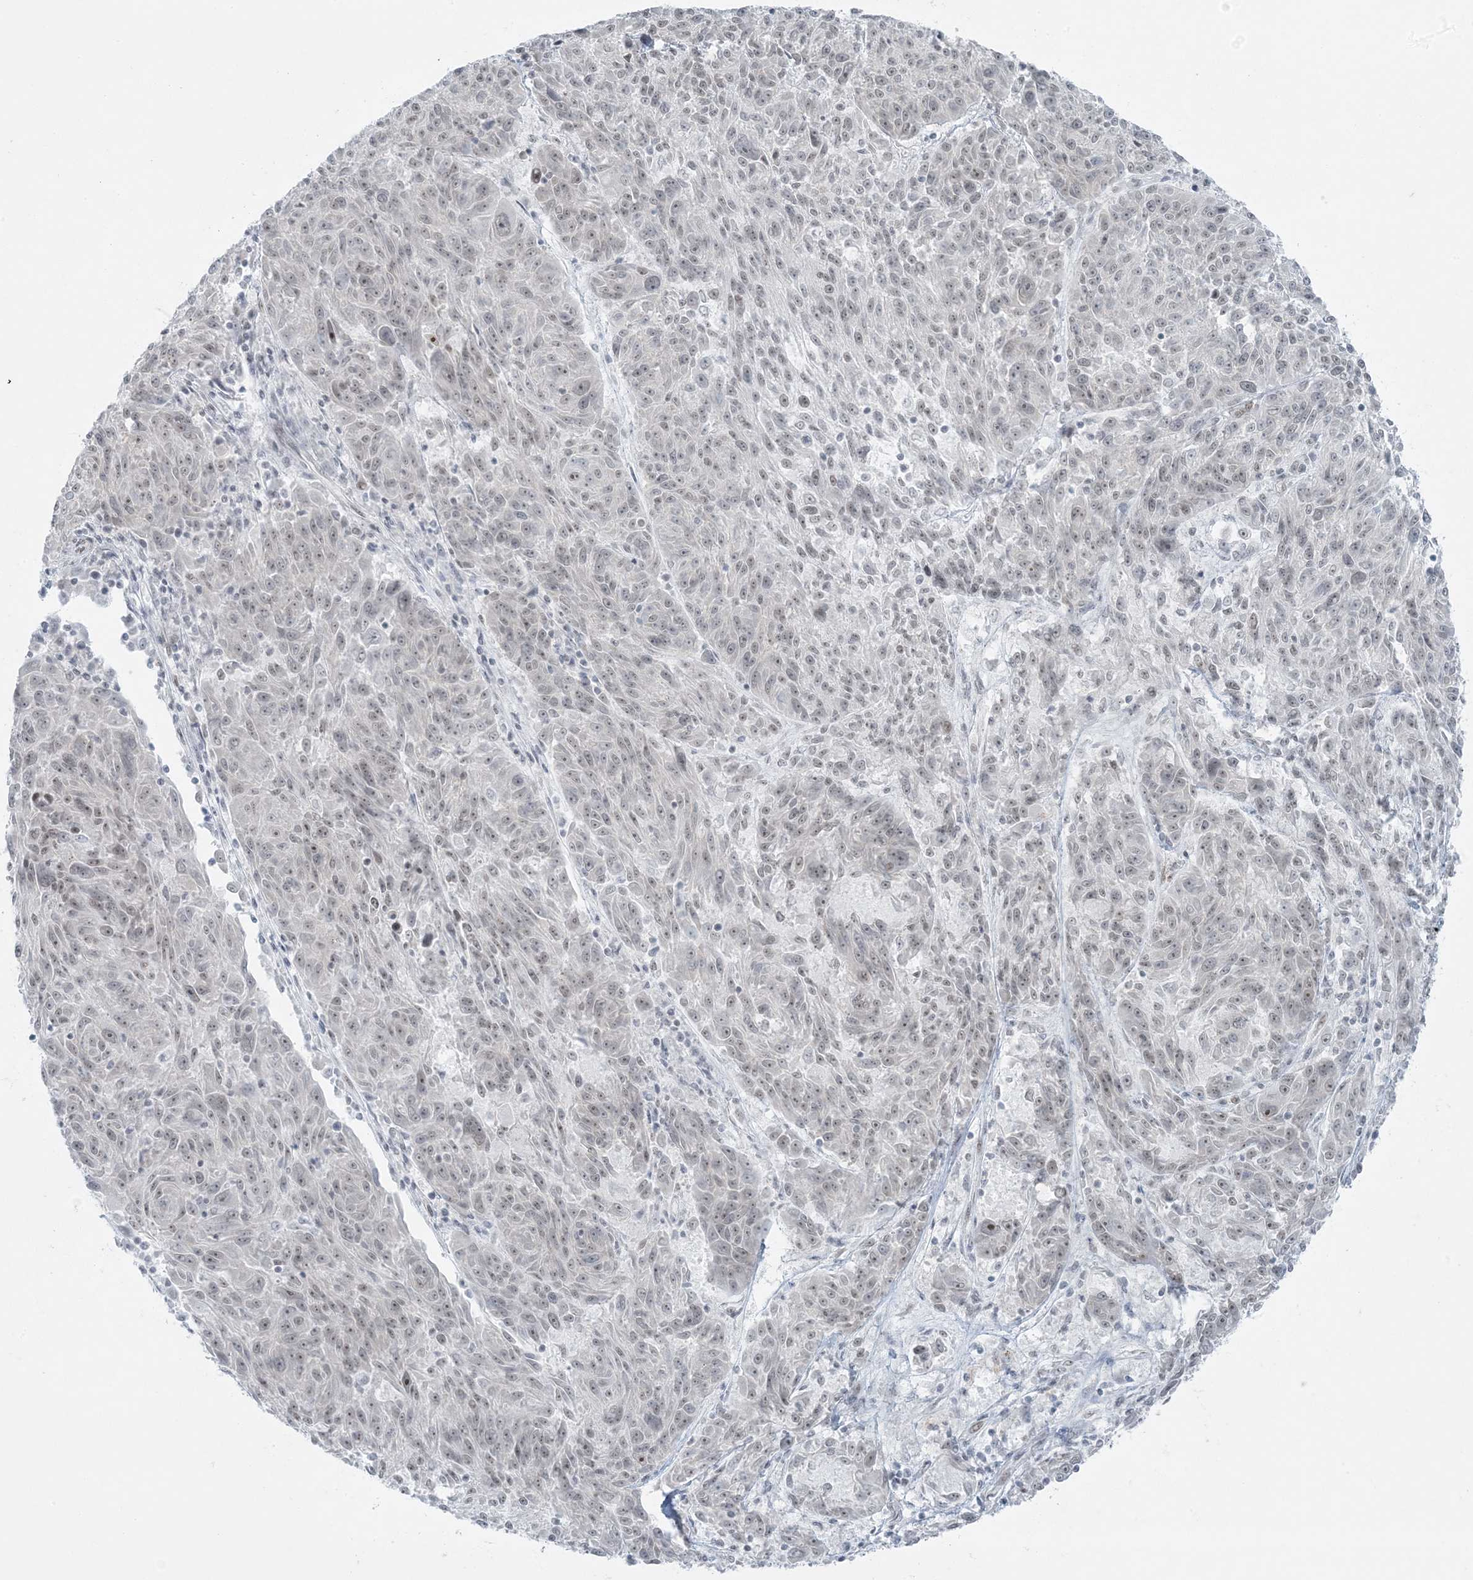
{"staining": {"intensity": "weak", "quantity": "25%-75%", "location": "nuclear"}, "tissue": "melanoma", "cell_type": "Tumor cells", "image_type": "cancer", "snomed": [{"axis": "morphology", "description": "Malignant melanoma, NOS"}, {"axis": "topography", "description": "Skin"}], "caption": "Protein staining of malignant melanoma tissue shows weak nuclear positivity in approximately 25%-75% of tumor cells. Using DAB (3,3'-diaminobenzidine) (brown) and hematoxylin (blue) stains, captured at high magnification using brightfield microscopy.", "gene": "ZNF787", "patient": {"sex": "male", "age": 53}}